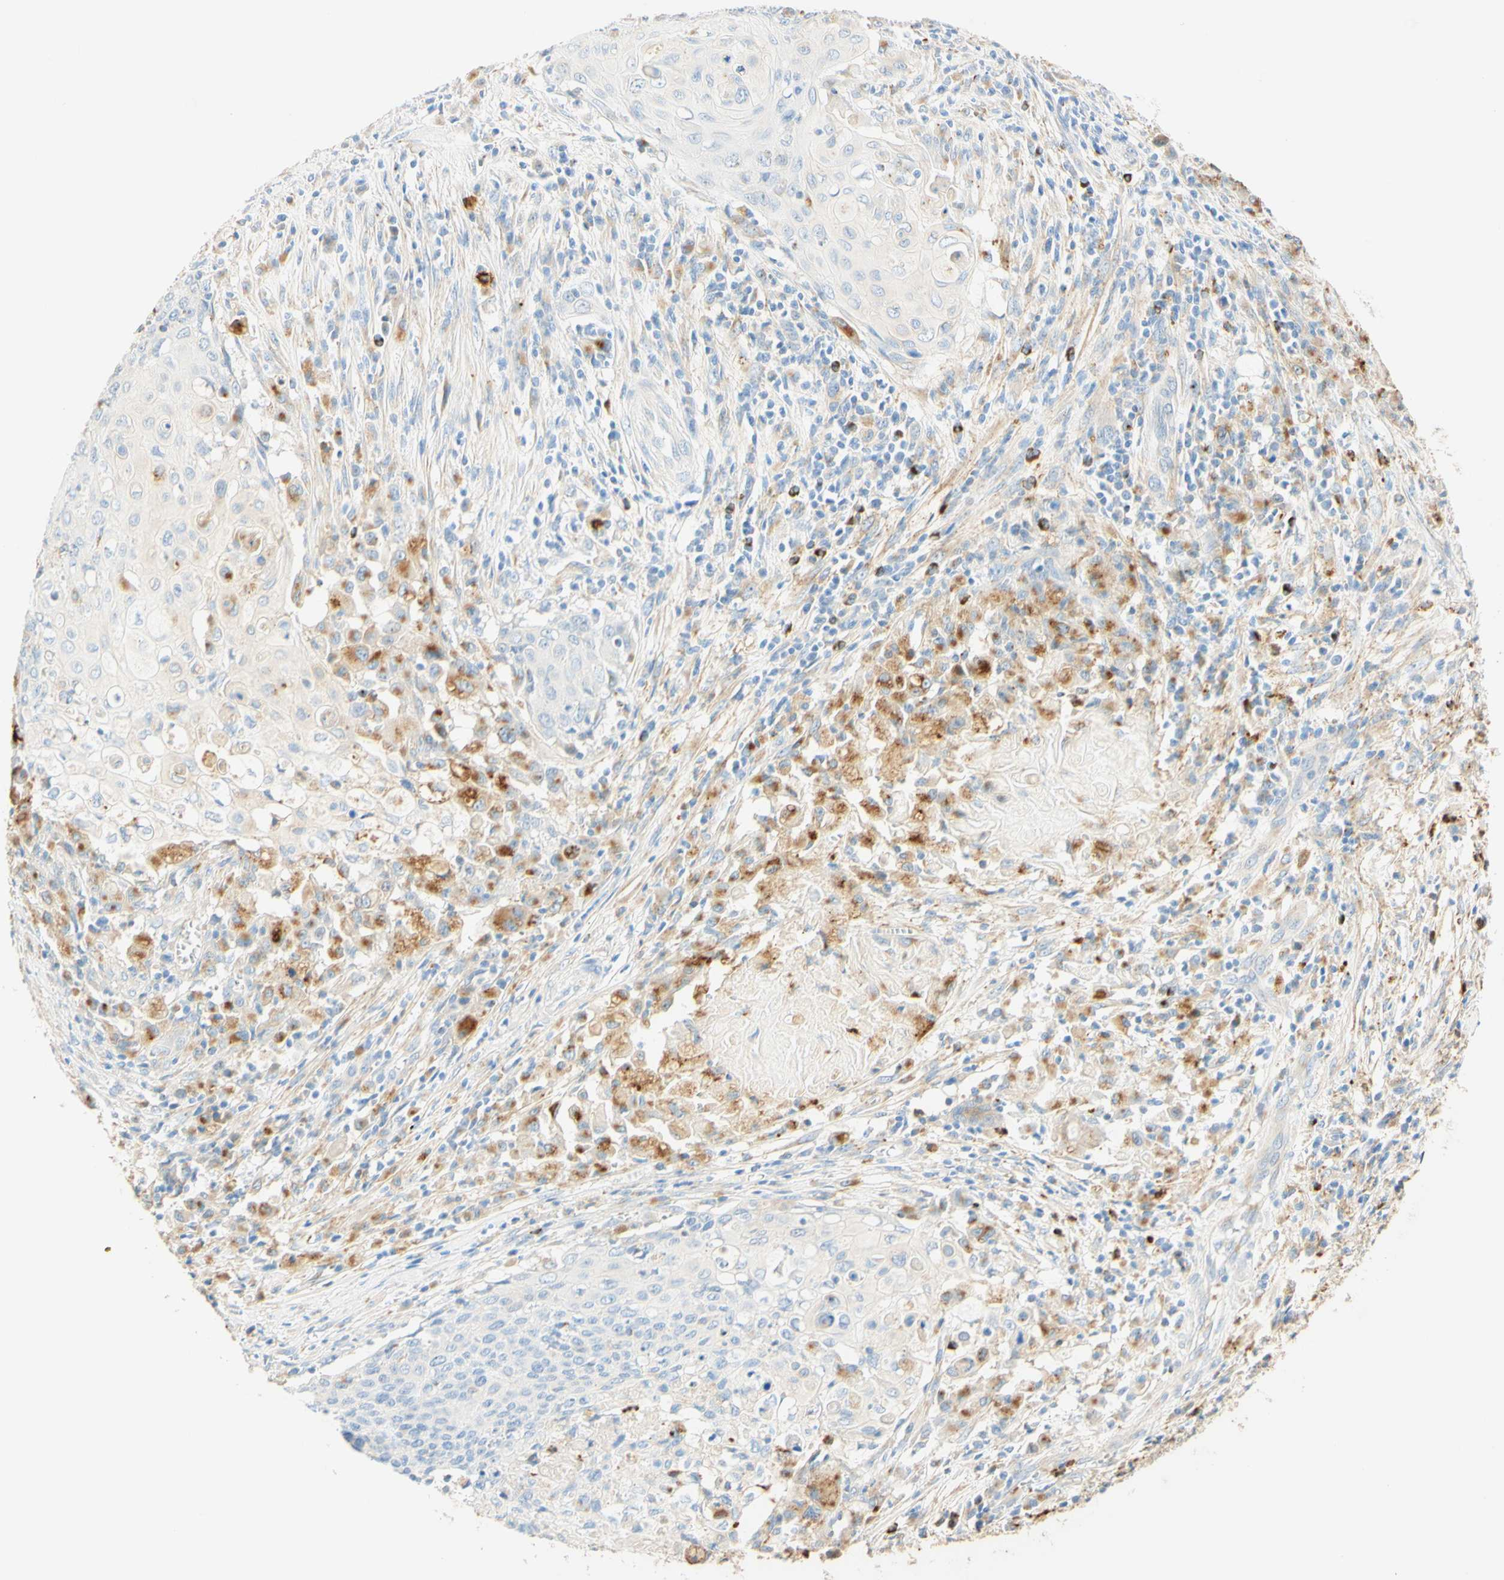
{"staining": {"intensity": "moderate", "quantity": "<25%", "location": "cytoplasmic/membranous"}, "tissue": "cervical cancer", "cell_type": "Tumor cells", "image_type": "cancer", "snomed": [{"axis": "morphology", "description": "Squamous cell carcinoma, NOS"}, {"axis": "topography", "description": "Cervix"}], "caption": "This histopathology image reveals IHC staining of squamous cell carcinoma (cervical), with low moderate cytoplasmic/membranous expression in about <25% of tumor cells.", "gene": "CD63", "patient": {"sex": "female", "age": 39}}